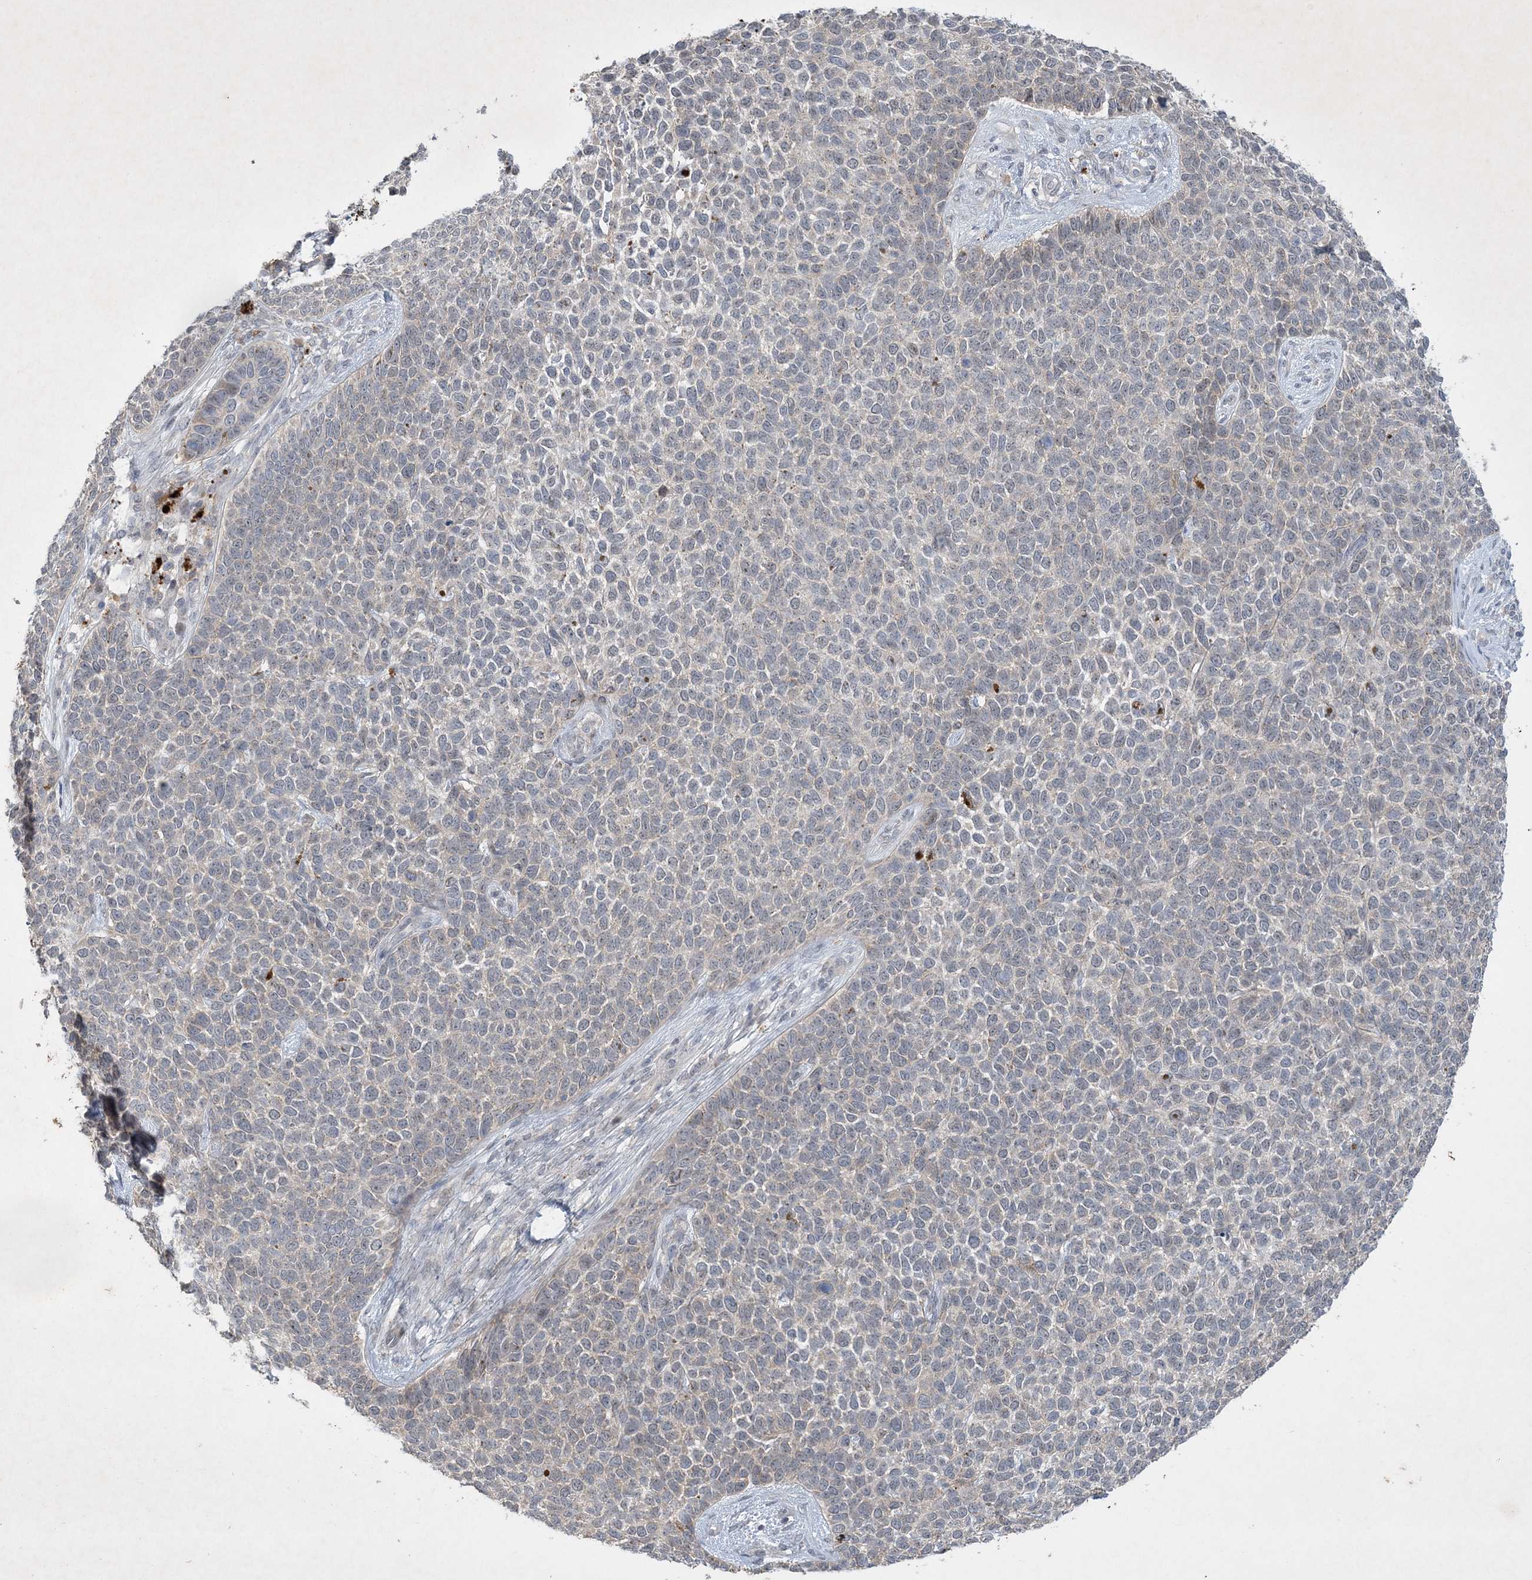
{"staining": {"intensity": "negative", "quantity": "none", "location": "none"}, "tissue": "skin cancer", "cell_type": "Tumor cells", "image_type": "cancer", "snomed": [{"axis": "morphology", "description": "Basal cell carcinoma"}, {"axis": "topography", "description": "Skin"}], "caption": "A histopathology image of basal cell carcinoma (skin) stained for a protein demonstrates no brown staining in tumor cells. (Stains: DAB immunohistochemistry (IHC) with hematoxylin counter stain, Microscopy: brightfield microscopy at high magnification).", "gene": "THG1L", "patient": {"sex": "female", "age": 84}}